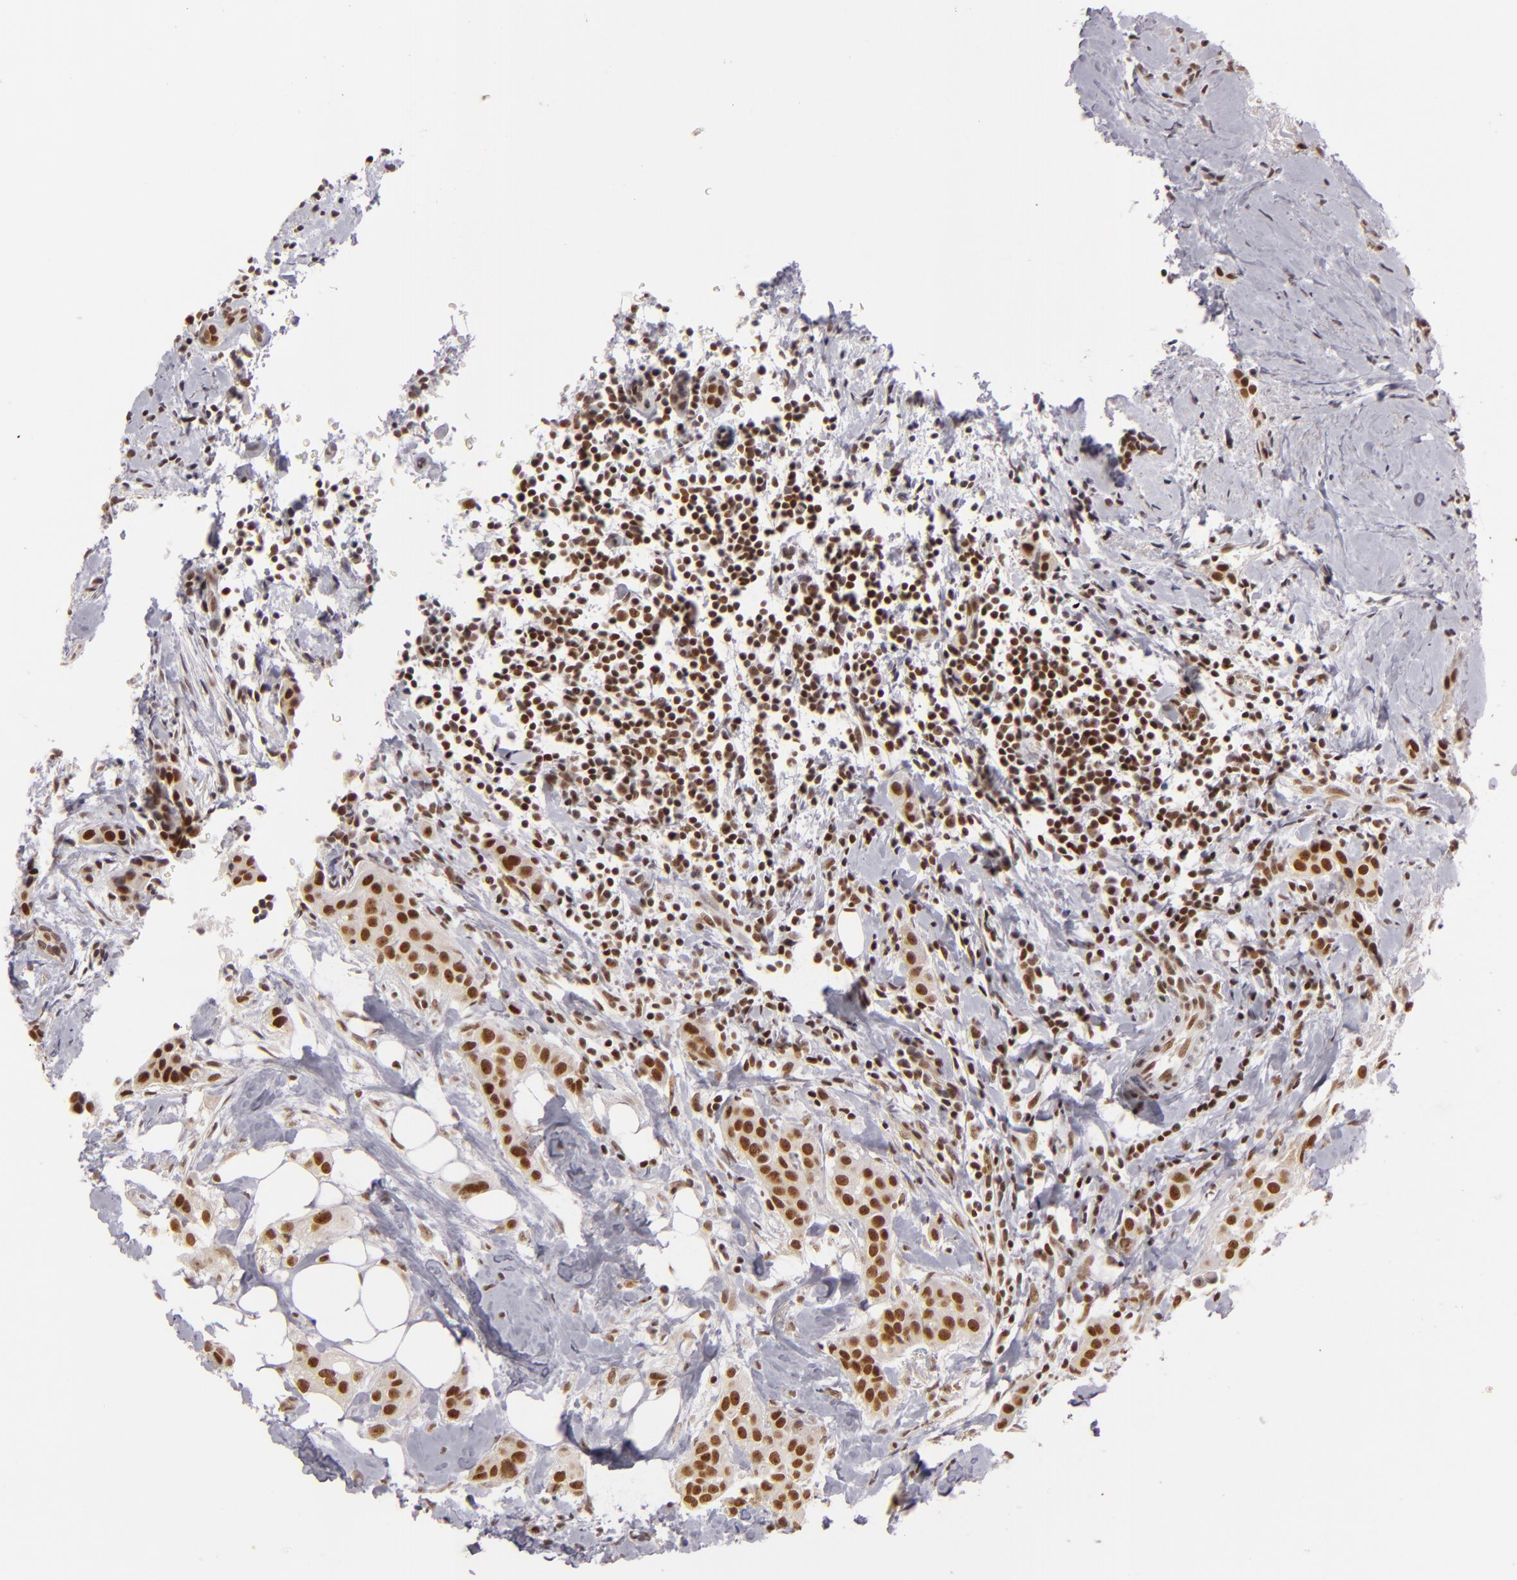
{"staining": {"intensity": "moderate", "quantity": ">75%", "location": "nuclear"}, "tissue": "breast cancer", "cell_type": "Tumor cells", "image_type": "cancer", "snomed": [{"axis": "morphology", "description": "Duct carcinoma"}, {"axis": "topography", "description": "Breast"}], "caption": "Brown immunohistochemical staining in breast cancer displays moderate nuclear staining in about >75% of tumor cells. Ihc stains the protein of interest in brown and the nuclei are stained blue.", "gene": "DAXX", "patient": {"sex": "female", "age": 45}}